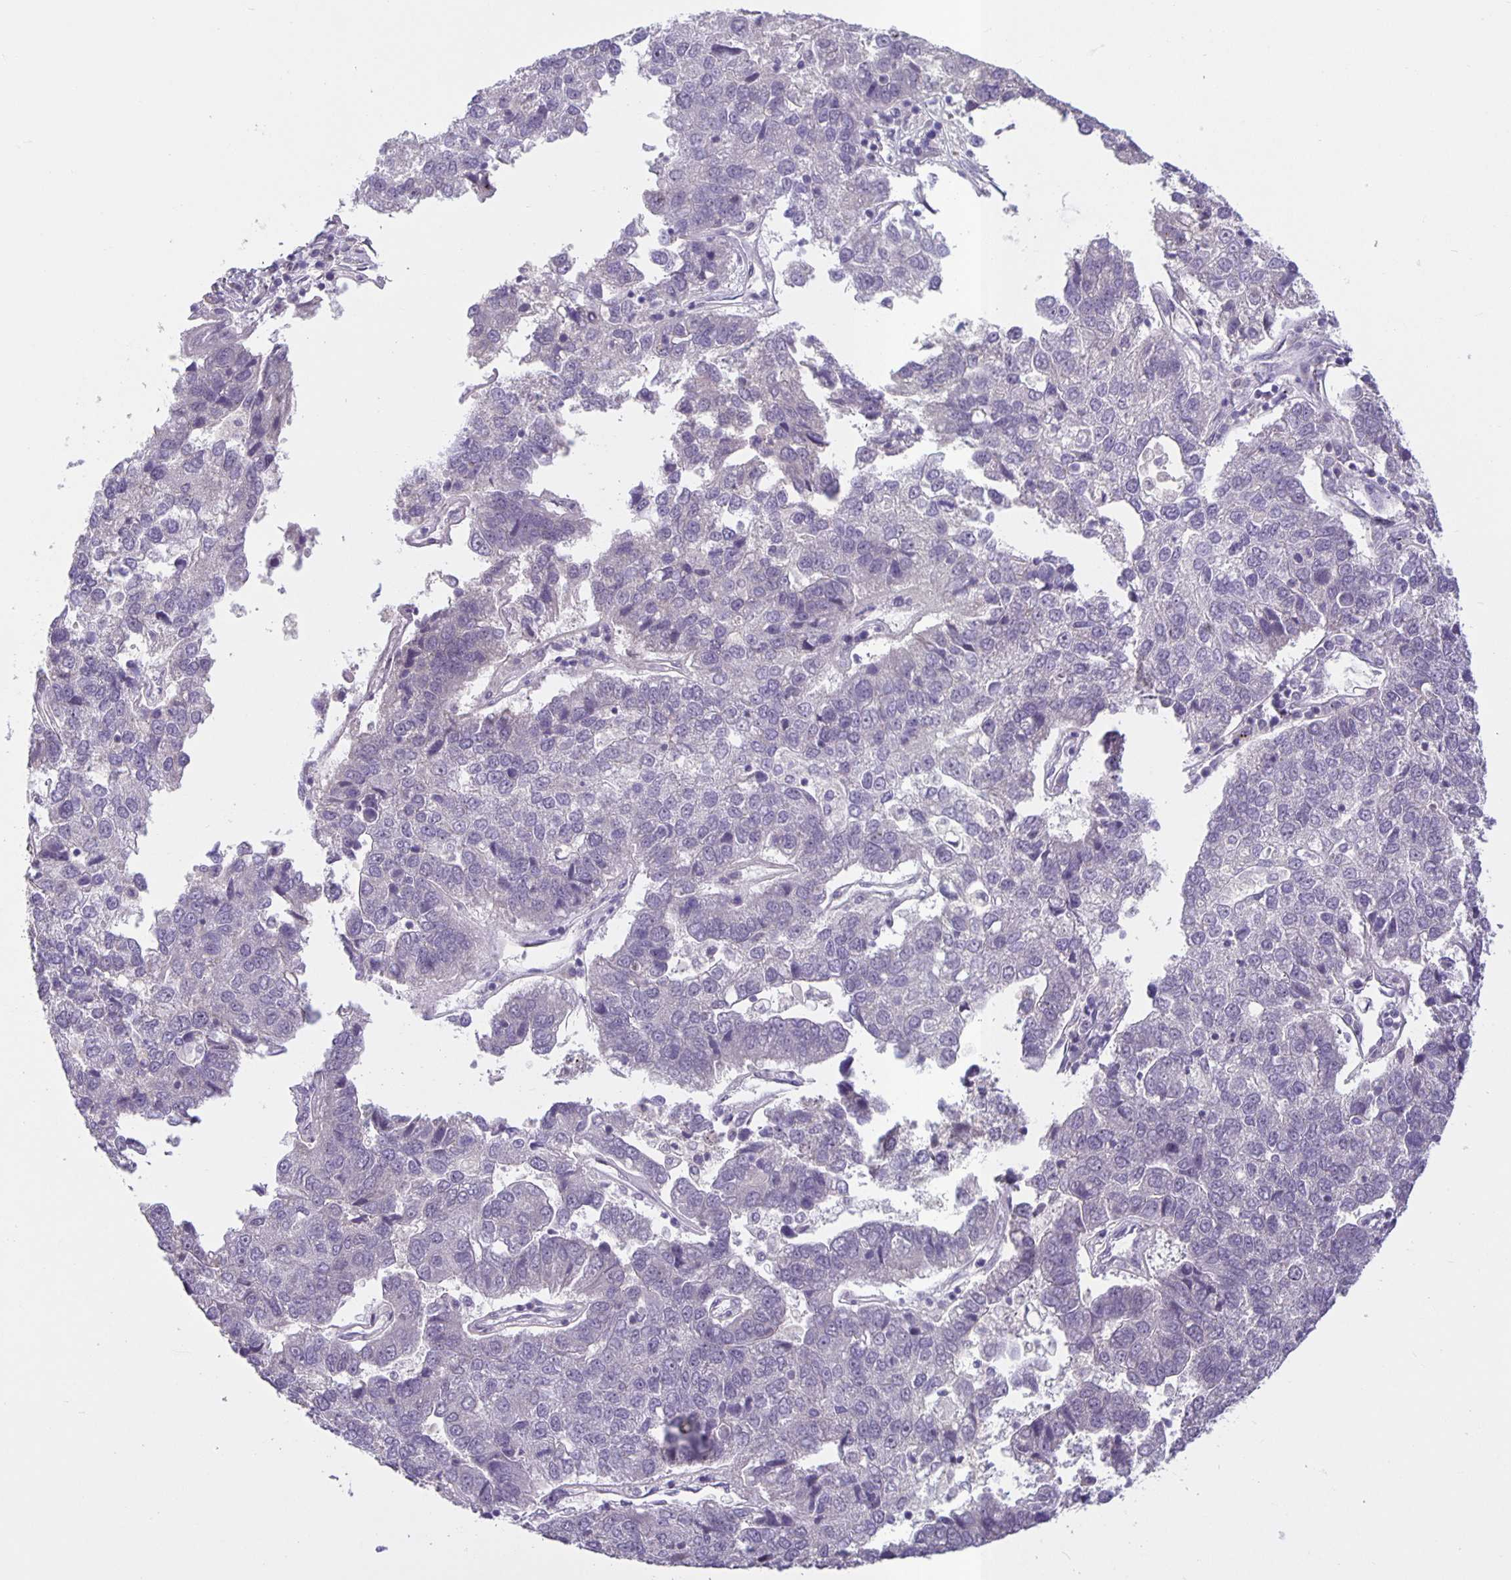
{"staining": {"intensity": "negative", "quantity": "none", "location": "none"}, "tissue": "pancreatic cancer", "cell_type": "Tumor cells", "image_type": "cancer", "snomed": [{"axis": "morphology", "description": "Adenocarcinoma, NOS"}, {"axis": "topography", "description": "Pancreas"}], "caption": "Tumor cells show no significant protein staining in adenocarcinoma (pancreatic).", "gene": "ARVCF", "patient": {"sex": "female", "age": 61}}